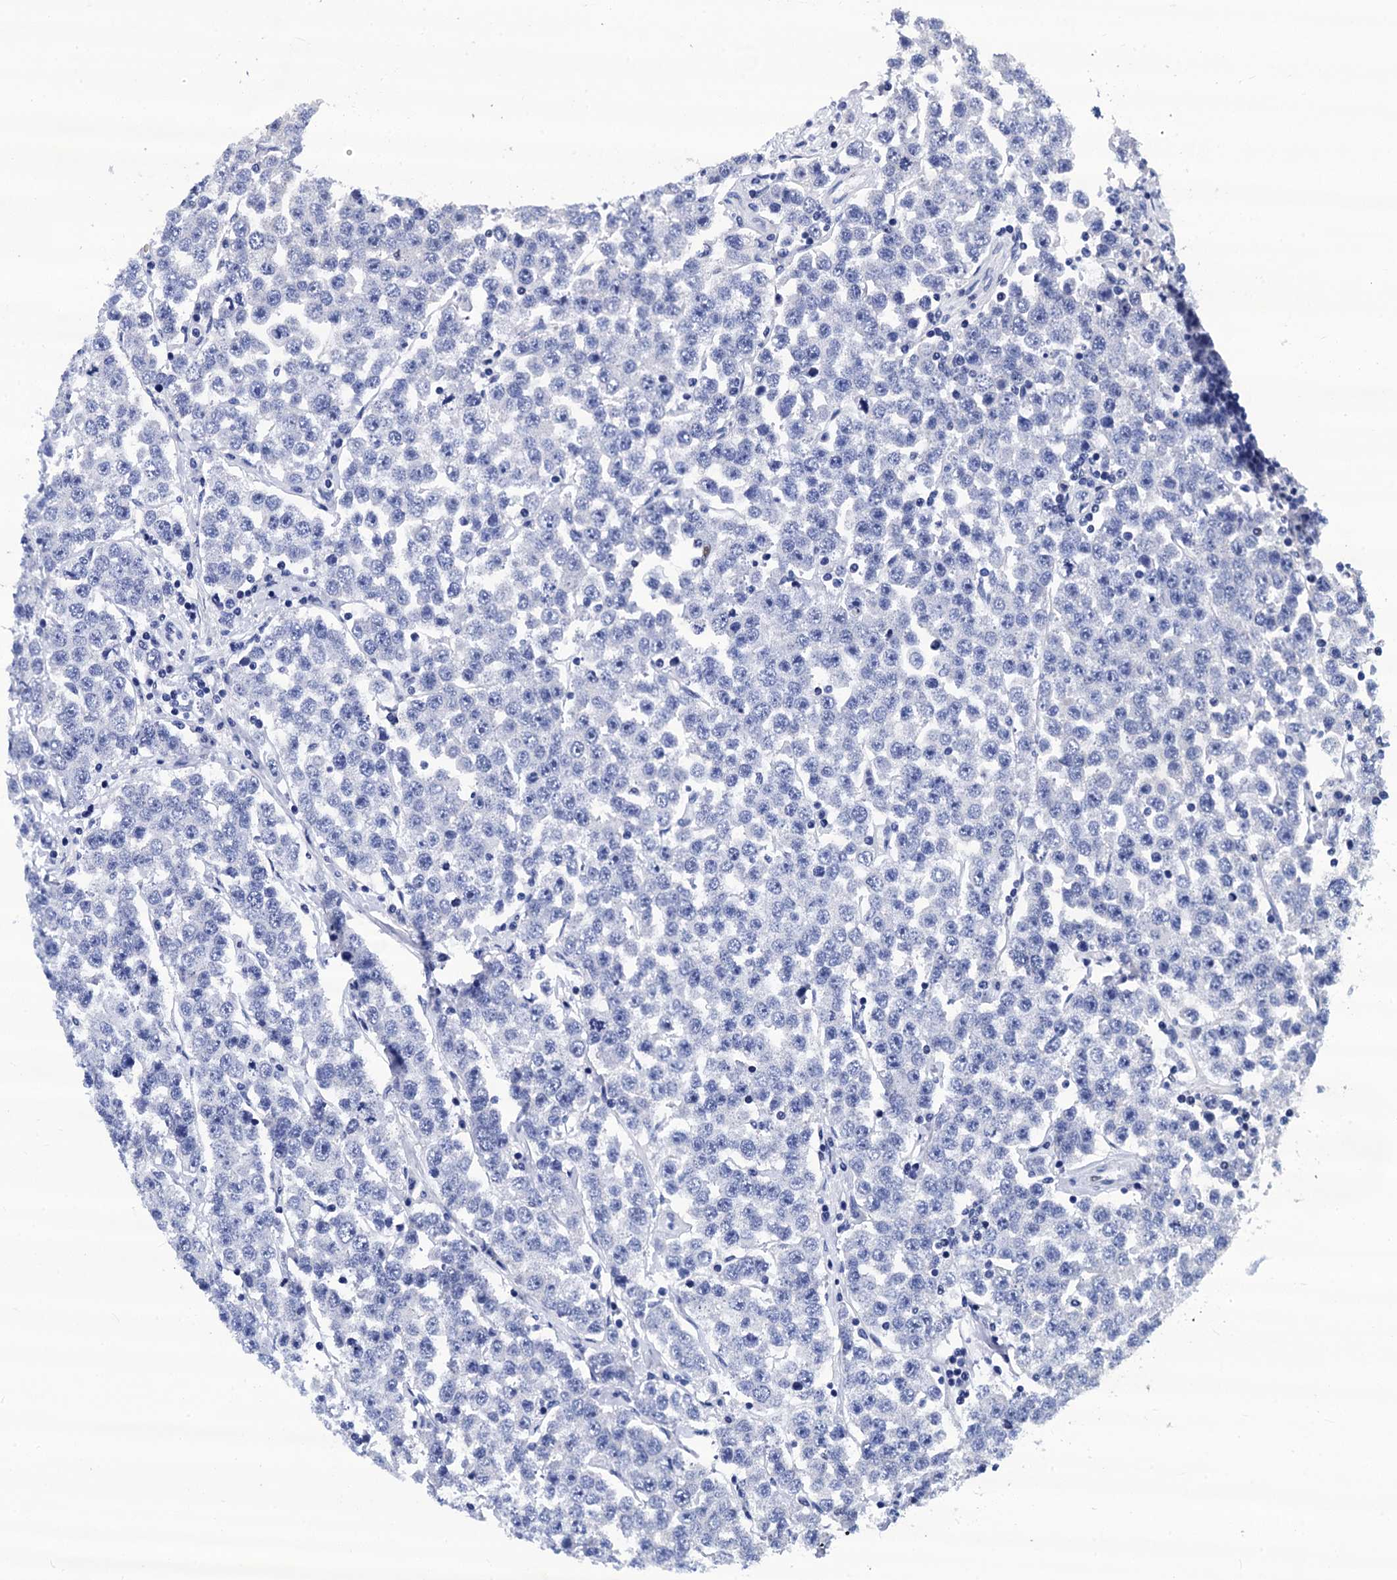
{"staining": {"intensity": "negative", "quantity": "none", "location": "none"}, "tissue": "testis cancer", "cell_type": "Tumor cells", "image_type": "cancer", "snomed": [{"axis": "morphology", "description": "Seminoma, NOS"}, {"axis": "topography", "description": "Testis"}], "caption": "Testis seminoma stained for a protein using immunohistochemistry shows no positivity tumor cells.", "gene": "LRRC30", "patient": {"sex": "male", "age": 28}}